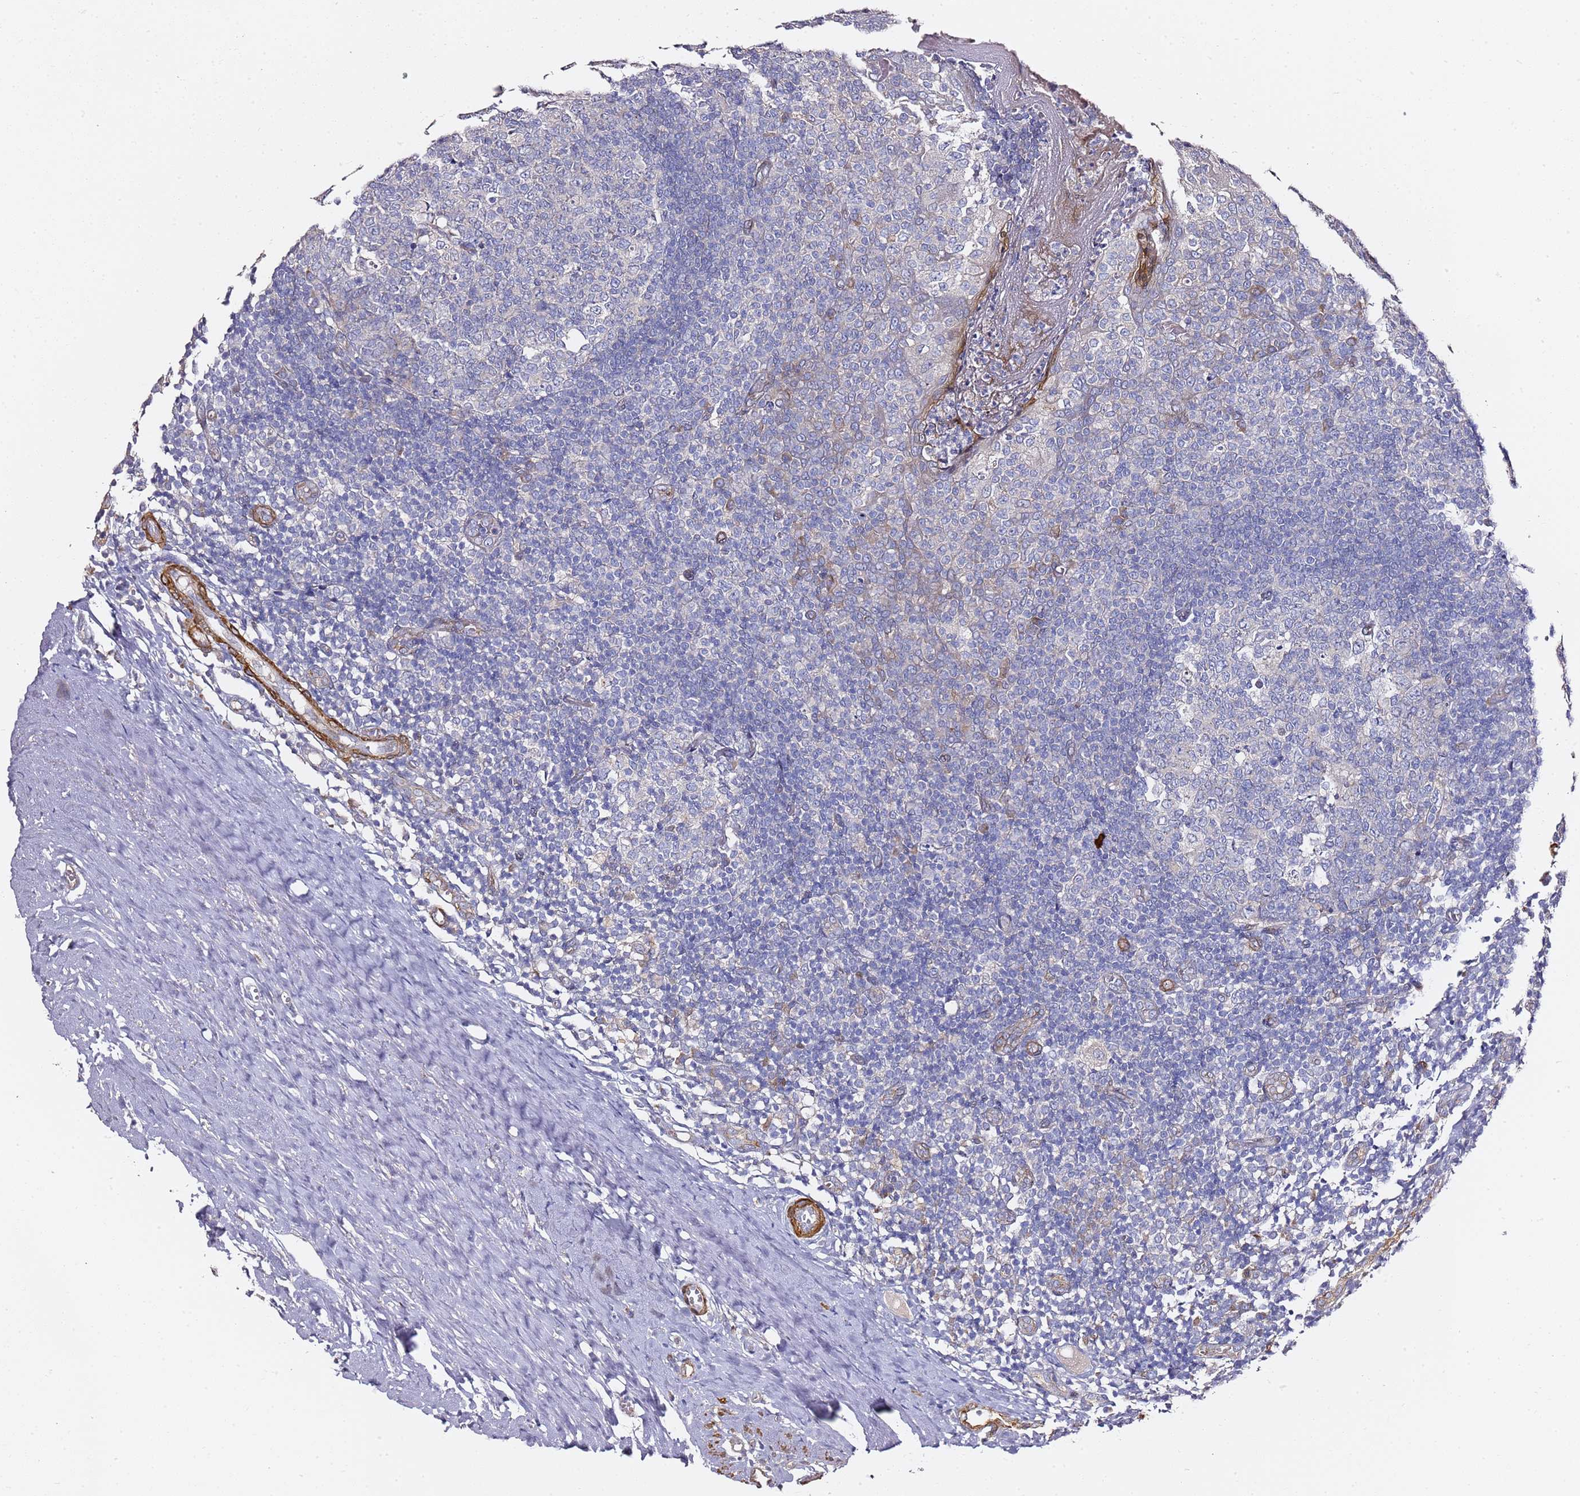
{"staining": {"intensity": "negative", "quantity": "none", "location": "none"}, "tissue": "tonsil", "cell_type": "Germinal center cells", "image_type": "normal", "snomed": [{"axis": "morphology", "description": "Normal tissue, NOS"}, {"axis": "topography", "description": "Tonsil"}], "caption": "Immunohistochemical staining of benign human tonsil displays no significant expression in germinal center cells.", "gene": "EPS8L1", "patient": {"sex": "female", "age": 19}}